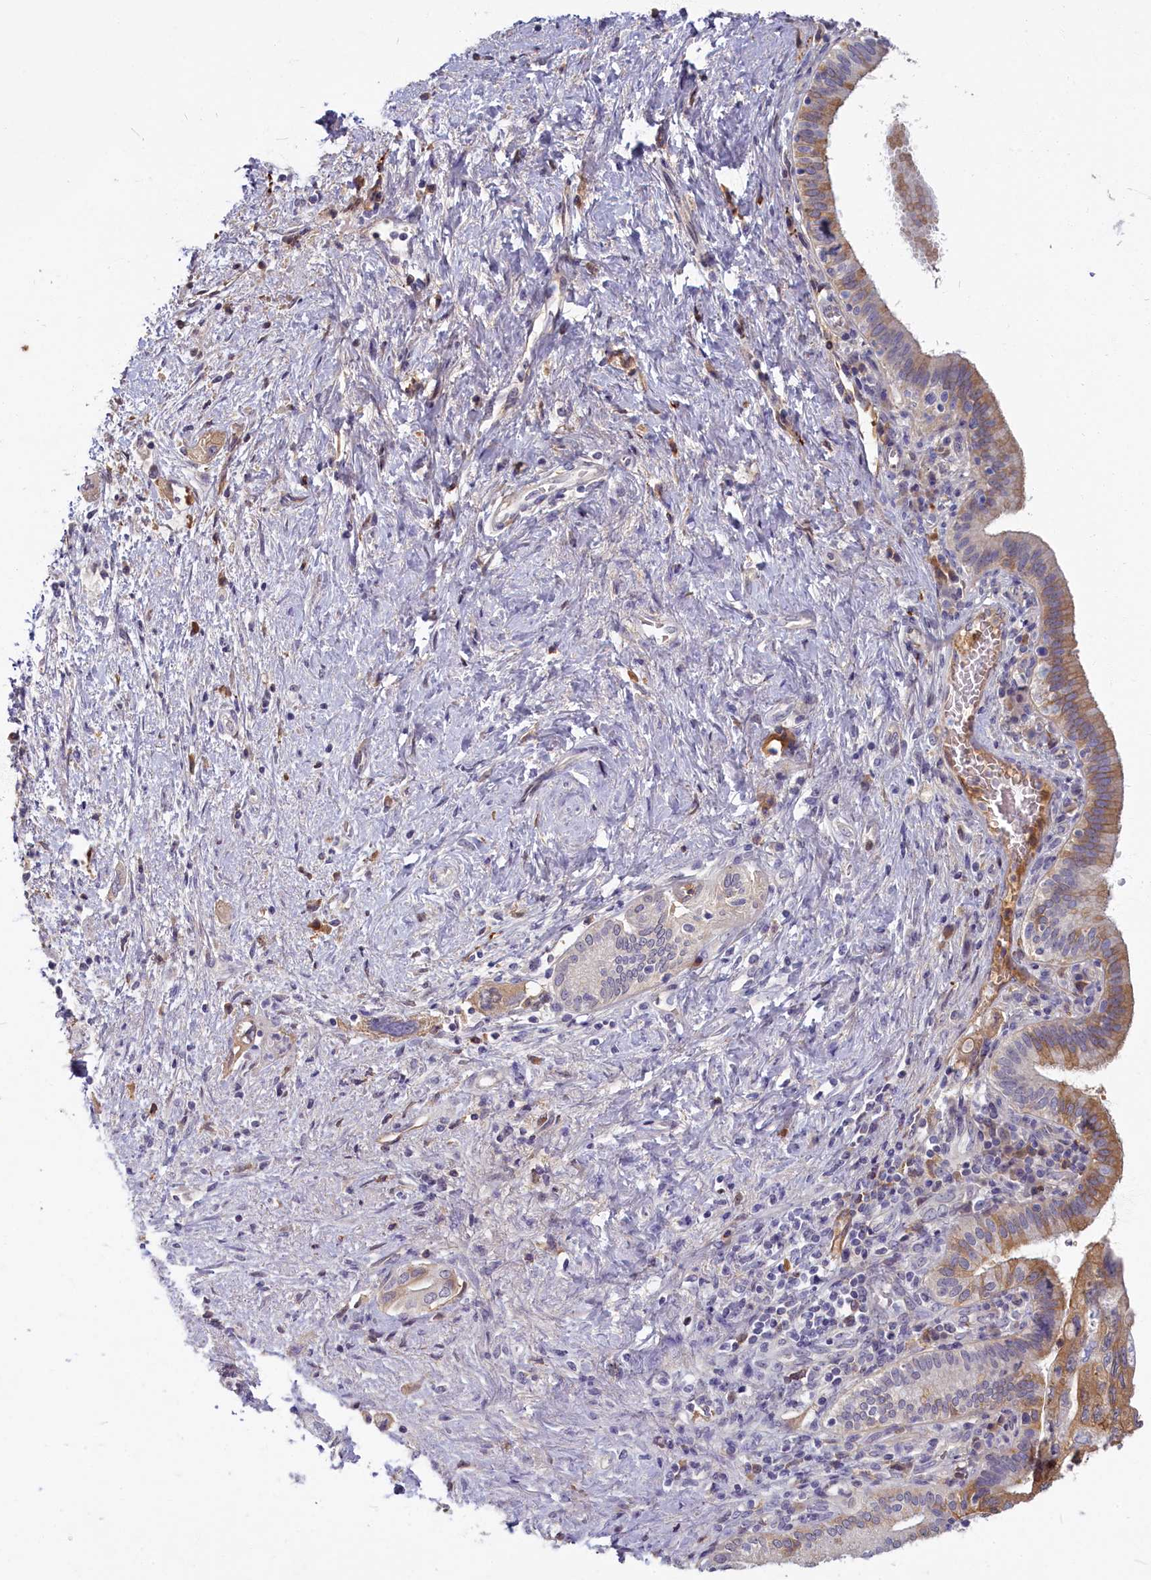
{"staining": {"intensity": "moderate", "quantity": ">75%", "location": "cytoplasmic/membranous"}, "tissue": "pancreatic cancer", "cell_type": "Tumor cells", "image_type": "cancer", "snomed": [{"axis": "morphology", "description": "Adenocarcinoma, NOS"}, {"axis": "topography", "description": "Pancreas"}], "caption": "This is an image of immunohistochemistry (IHC) staining of pancreatic cancer (adenocarcinoma), which shows moderate positivity in the cytoplasmic/membranous of tumor cells.", "gene": "SV2C", "patient": {"sex": "female", "age": 73}}